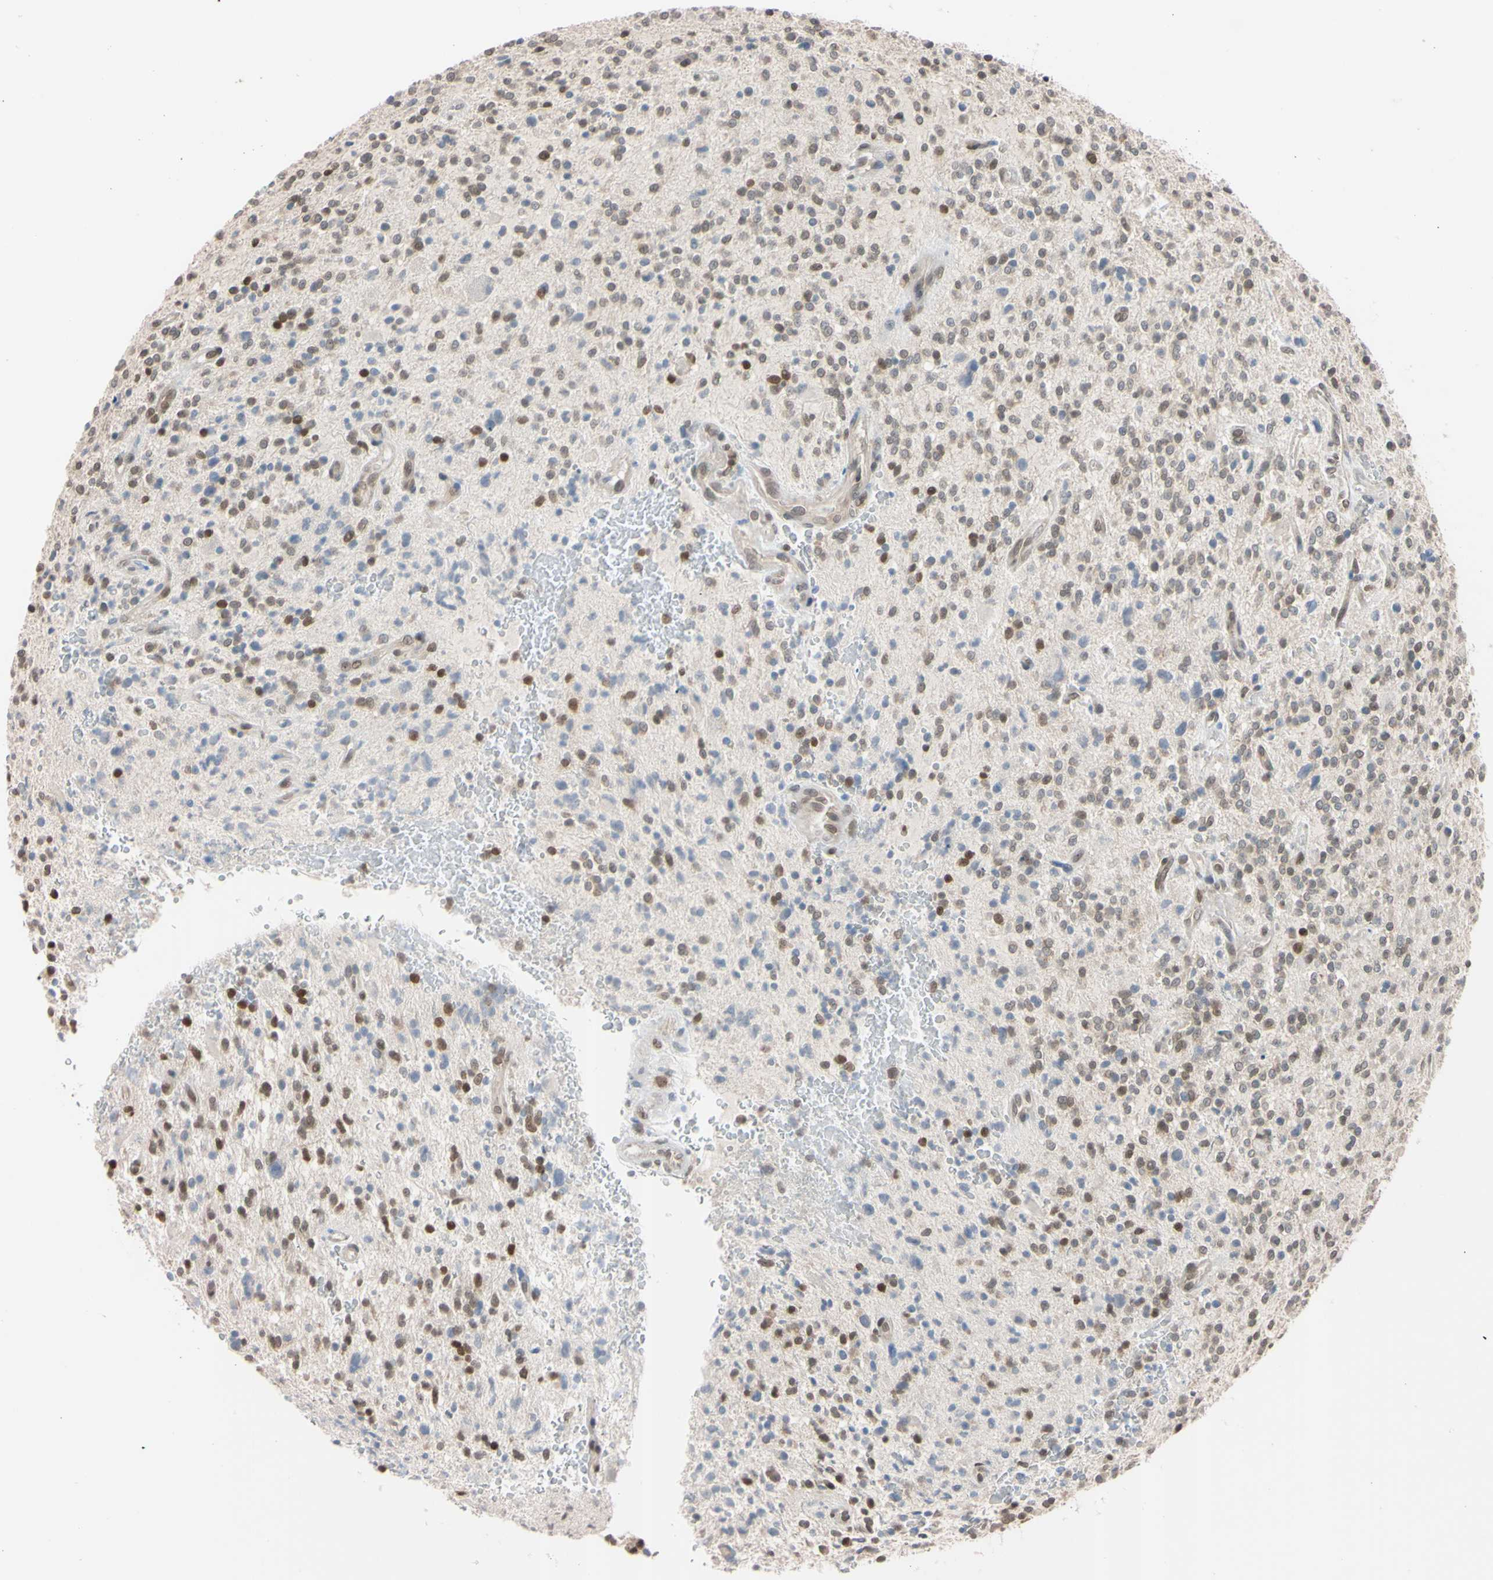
{"staining": {"intensity": "weak", "quantity": "25%-75%", "location": "nuclear"}, "tissue": "glioma", "cell_type": "Tumor cells", "image_type": "cancer", "snomed": [{"axis": "morphology", "description": "Glioma, malignant, High grade"}, {"axis": "topography", "description": "Brain"}], "caption": "Tumor cells exhibit weak nuclear expression in approximately 25%-75% of cells in malignant high-grade glioma. (DAB IHC, brown staining for protein, blue staining for nuclei).", "gene": "UBE2I", "patient": {"sex": "male", "age": 48}}